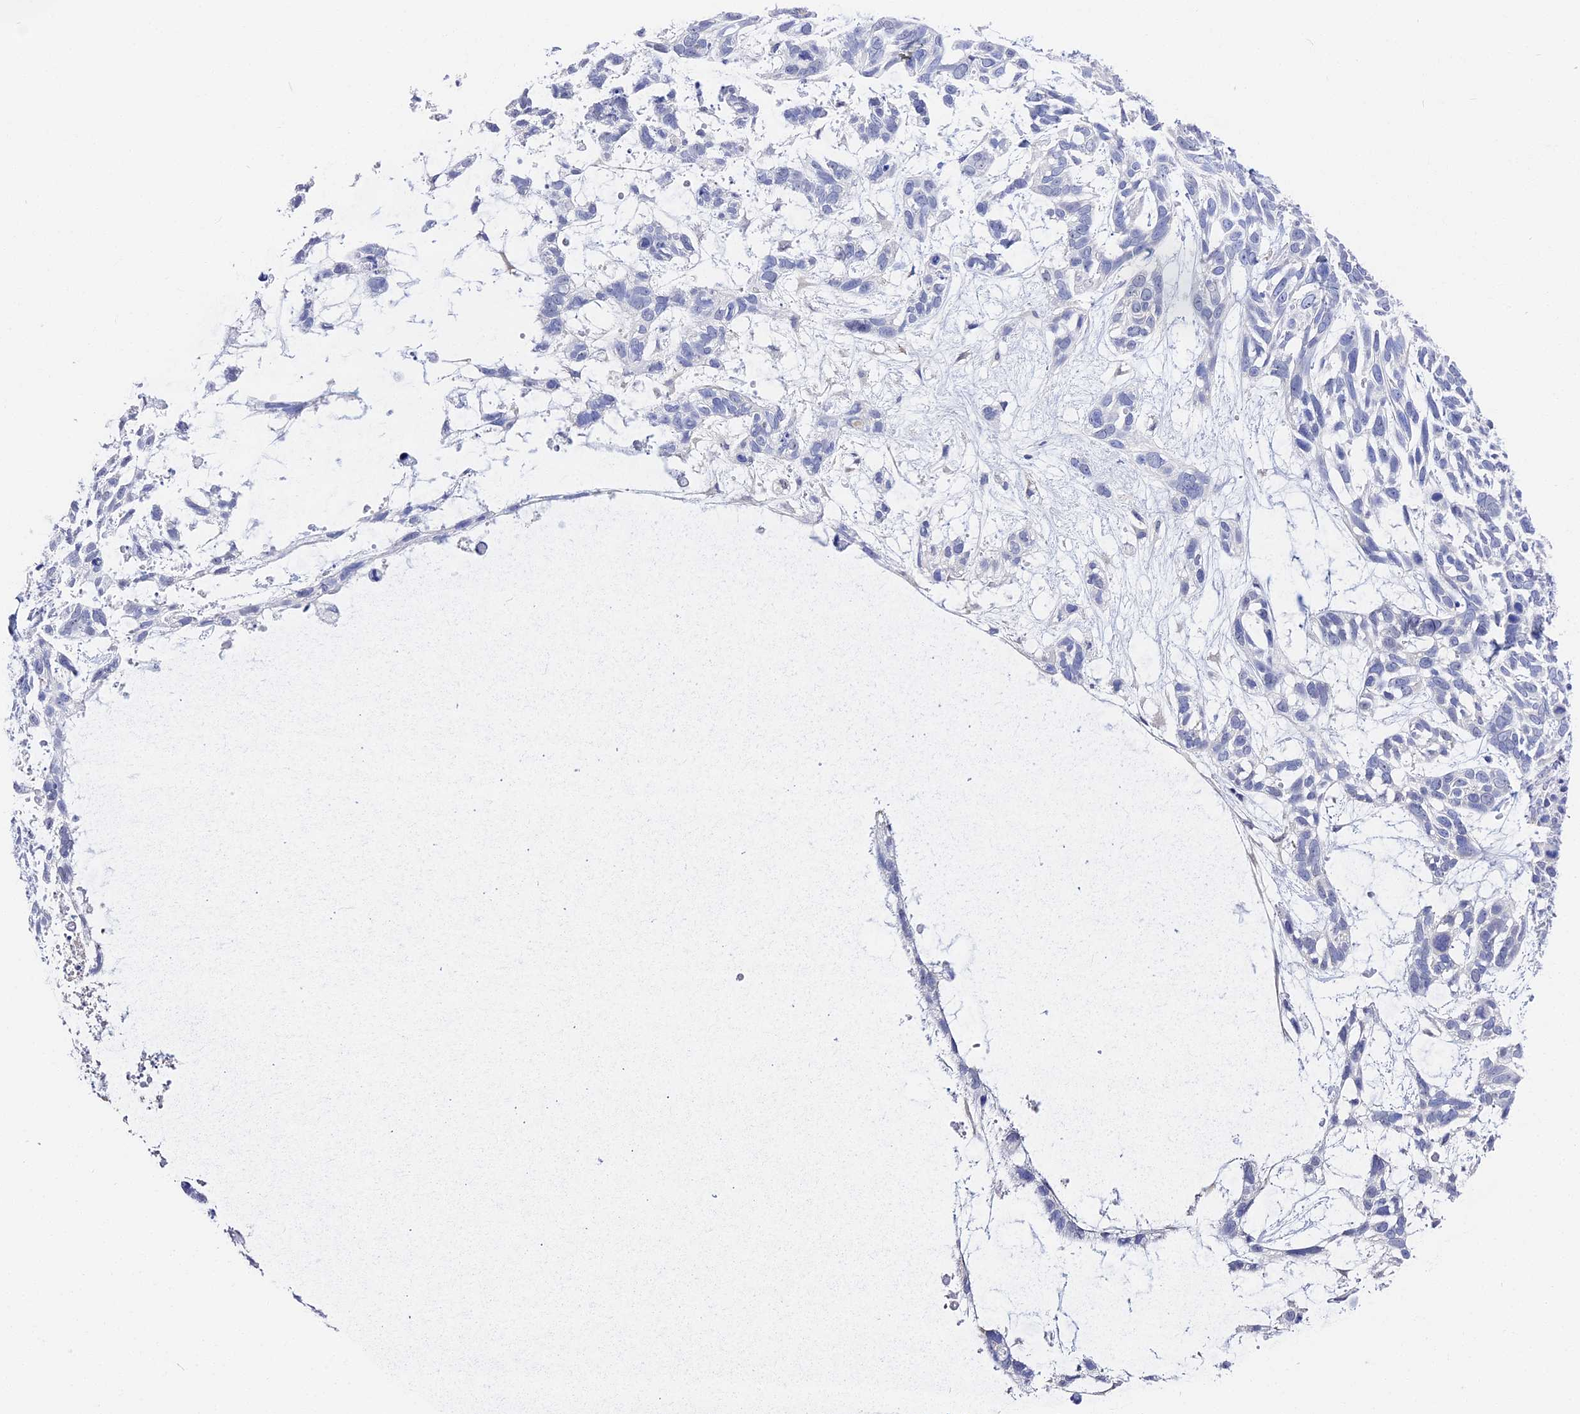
{"staining": {"intensity": "negative", "quantity": "none", "location": "none"}, "tissue": "skin cancer", "cell_type": "Tumor cells", "image_type": "cancer", "snomed": [{"axis": "morphology", "description": "Basal cell carcinoma"}, {"axis": "topography", "description": "Skin"}], "caption": "A photomicrograph of skin basal cell carcinoma stained for a protein reveals no brown staining in tumor cells. Nuclei are stained in blue.", "gene": "VPS33B", "patient": {"sex": "male", "age": 88}}